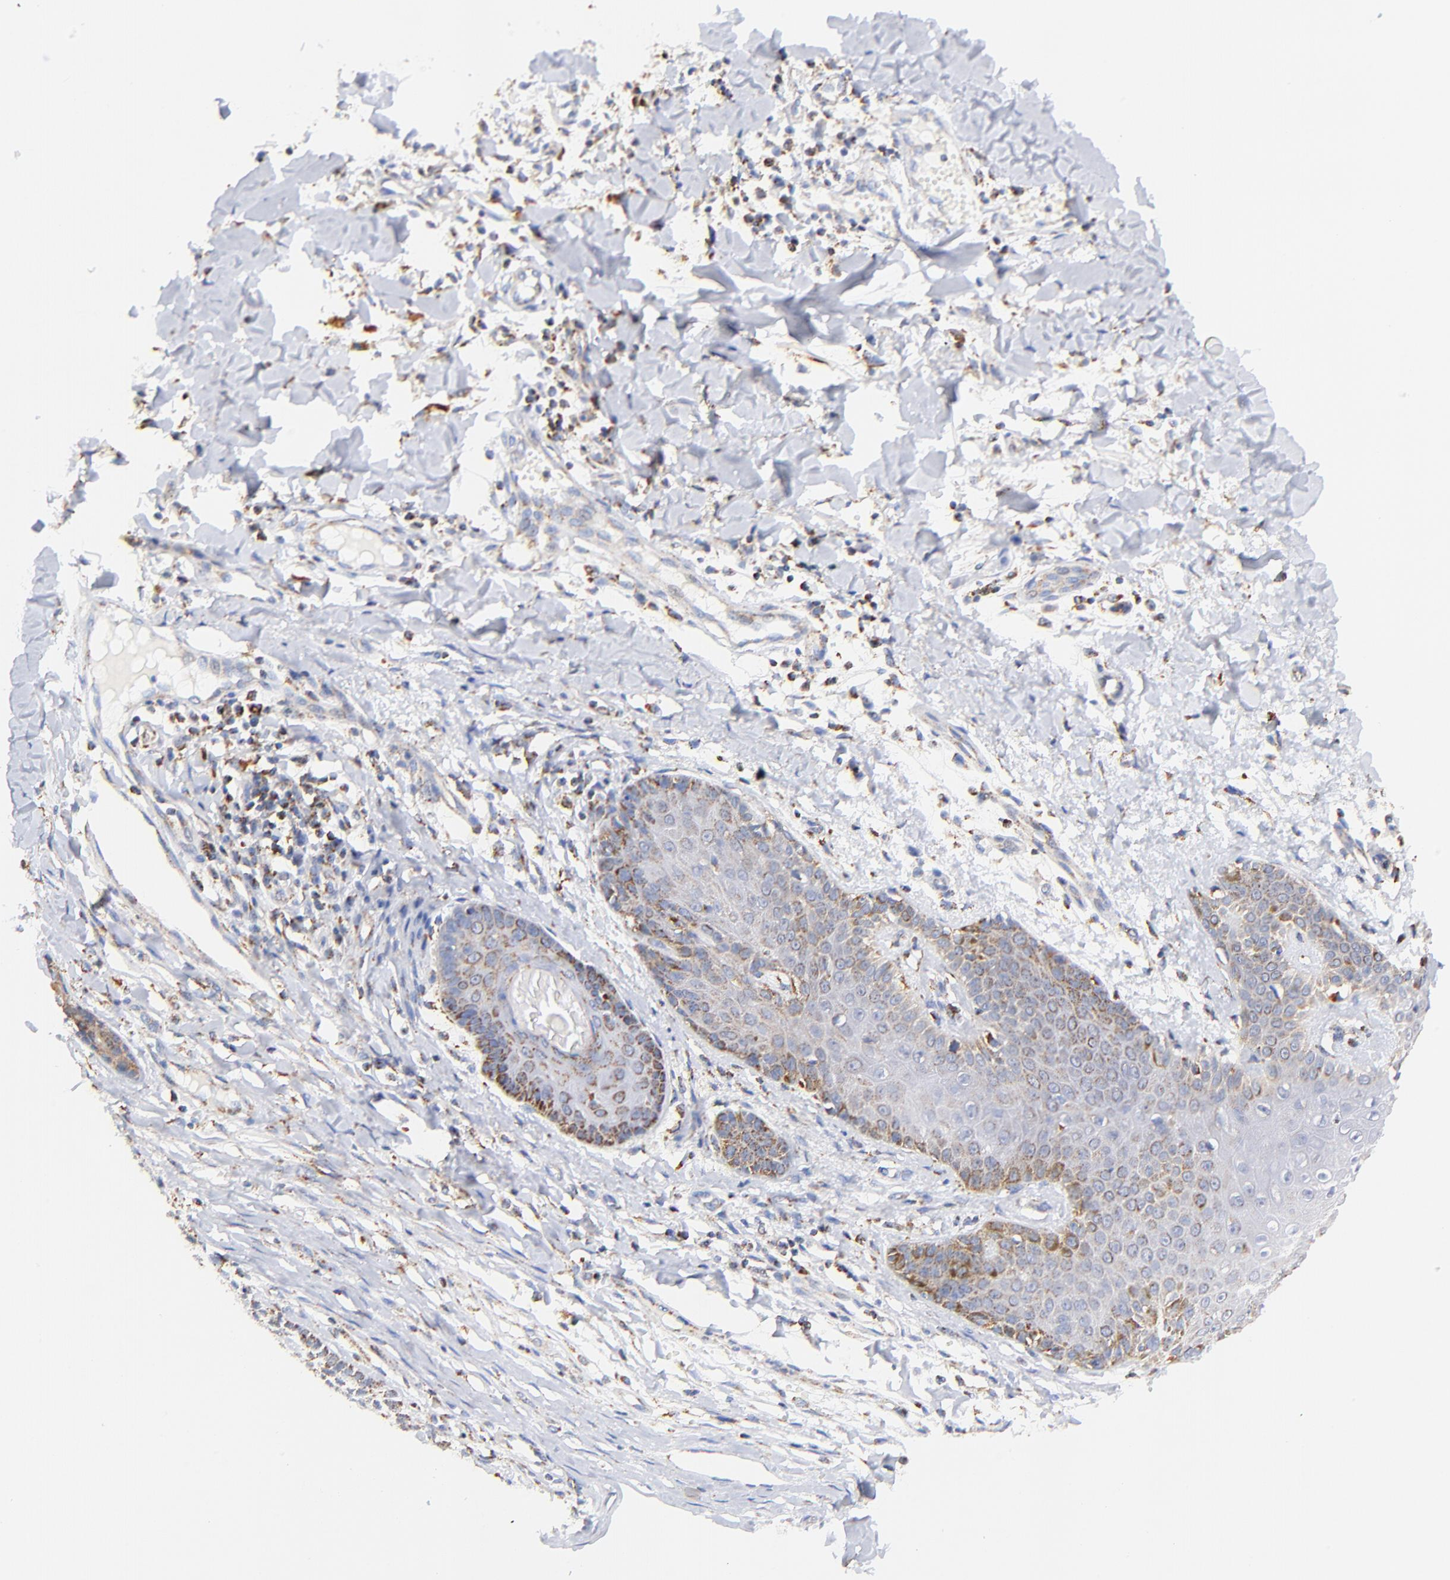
{"staining": {"intensity": "moderate", "quantity": "25%-75%", "location": "cytoplasmic/membranous"}, "tissue": "skin cancer", "cell_type": "Tumor cells", "image_type": "cancer", "snomed": [{"axis": "morphology", "description": "Basal cell carcinoma"}, {"axis": "topography", "description": "Skin"}], "caption": "Immunohistochemistry (DAB (3,3'-diaminobenzidine)) staining of skin basal cell carcinoma exhibits moderate cytoplasmic/membranous protein expression in about 25%-75% of tumor cells. Nuclei are stained in blue.", "gene": "ATP5F1D", "patient": {"sex": "male", "age": 67}}